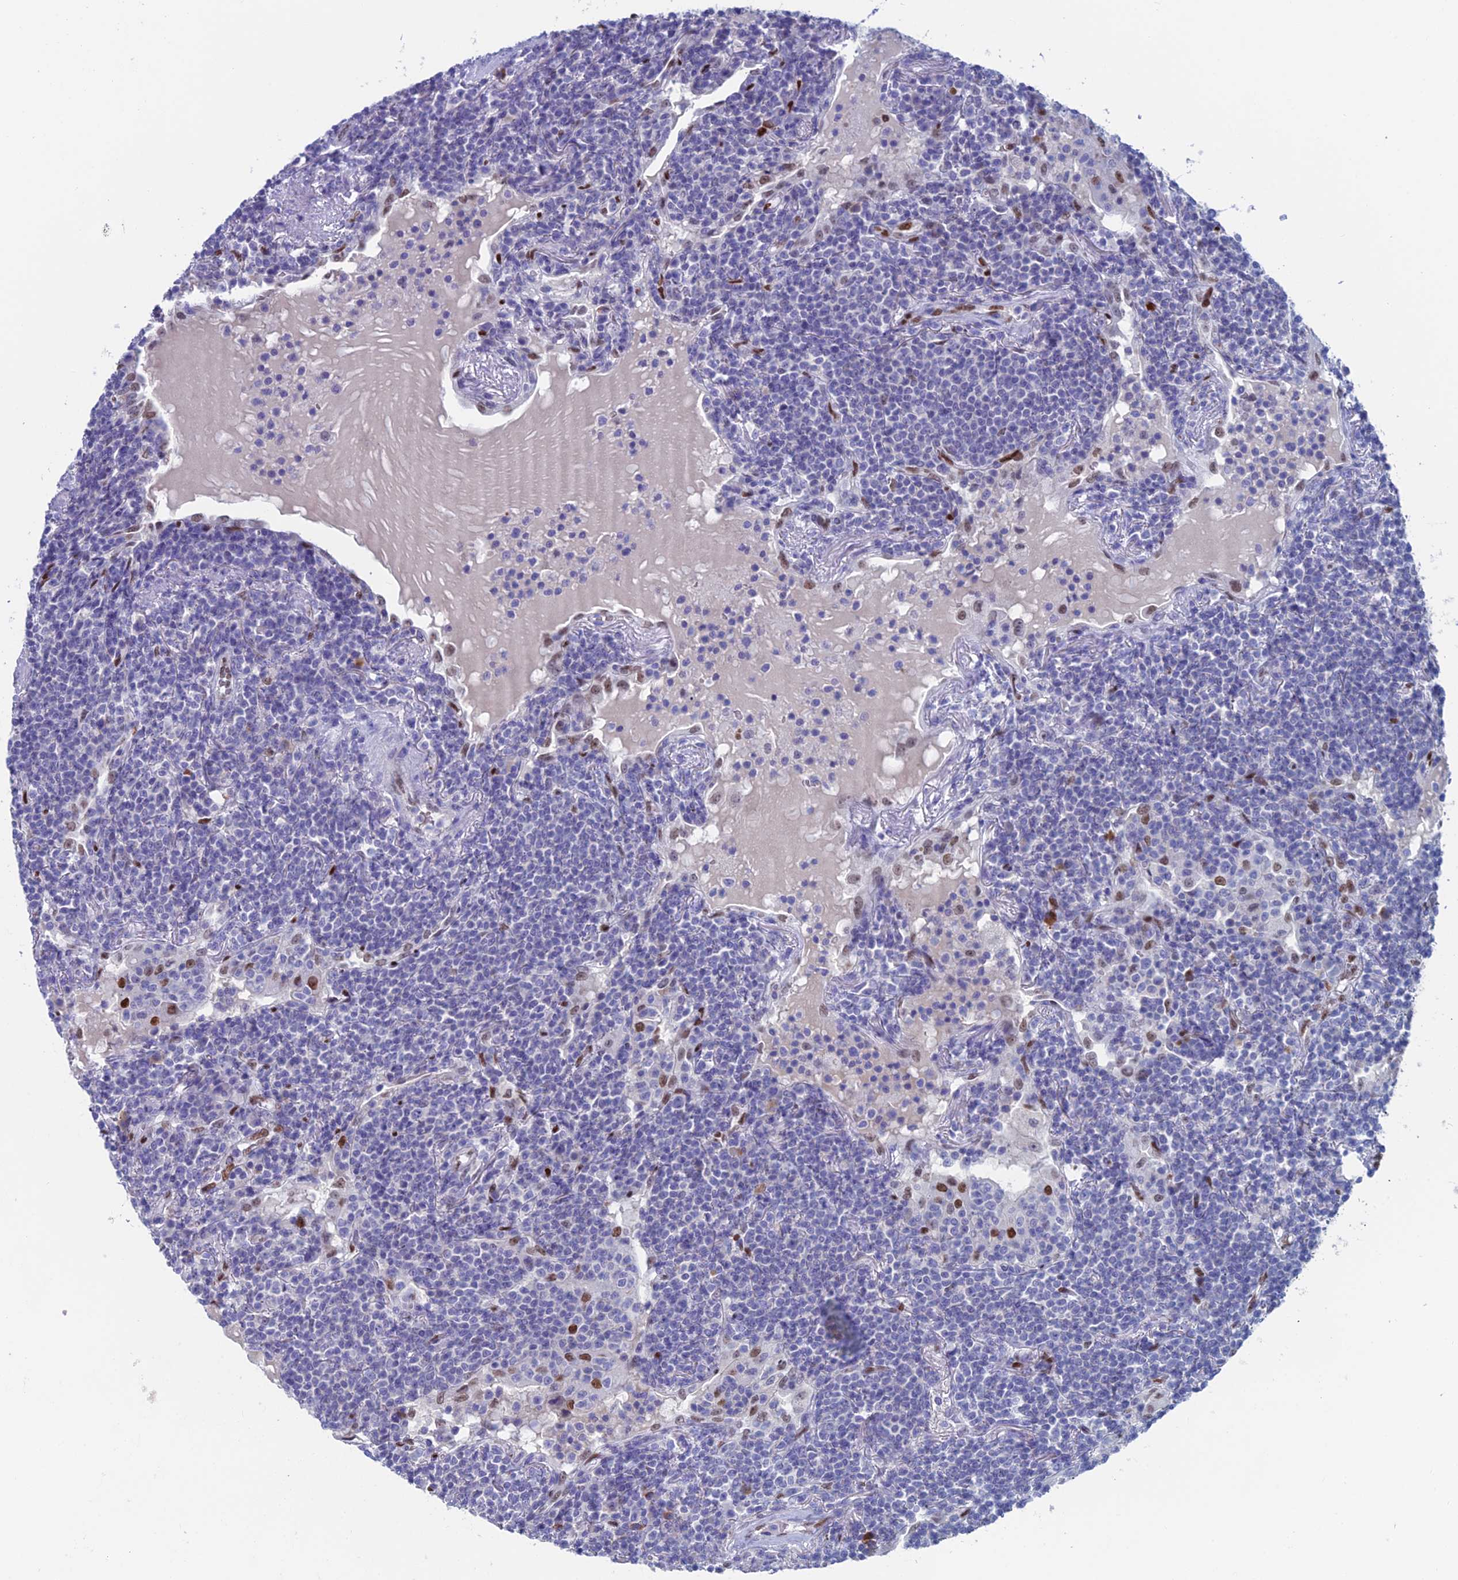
{"staining": {"intensity": "negative", "quantity": "none", "location": "none"}, "tissue": "lymphoma", "cell_type": "Tumor cells", "image_type": "cancer", "snomed": [{"axis": "morphology", "description": "Malignant lymphoma, non-Hodgkin's type, Low grade"}, {"axis": "topography", "description": "Lung"}], "caption": "Tumor cells are negative for protein expression in human malignant lymphoma, non-Hodgkin's type (low-grade).", "gene": "NOL4L", "patient": {"sex": "female", "age": 71}}